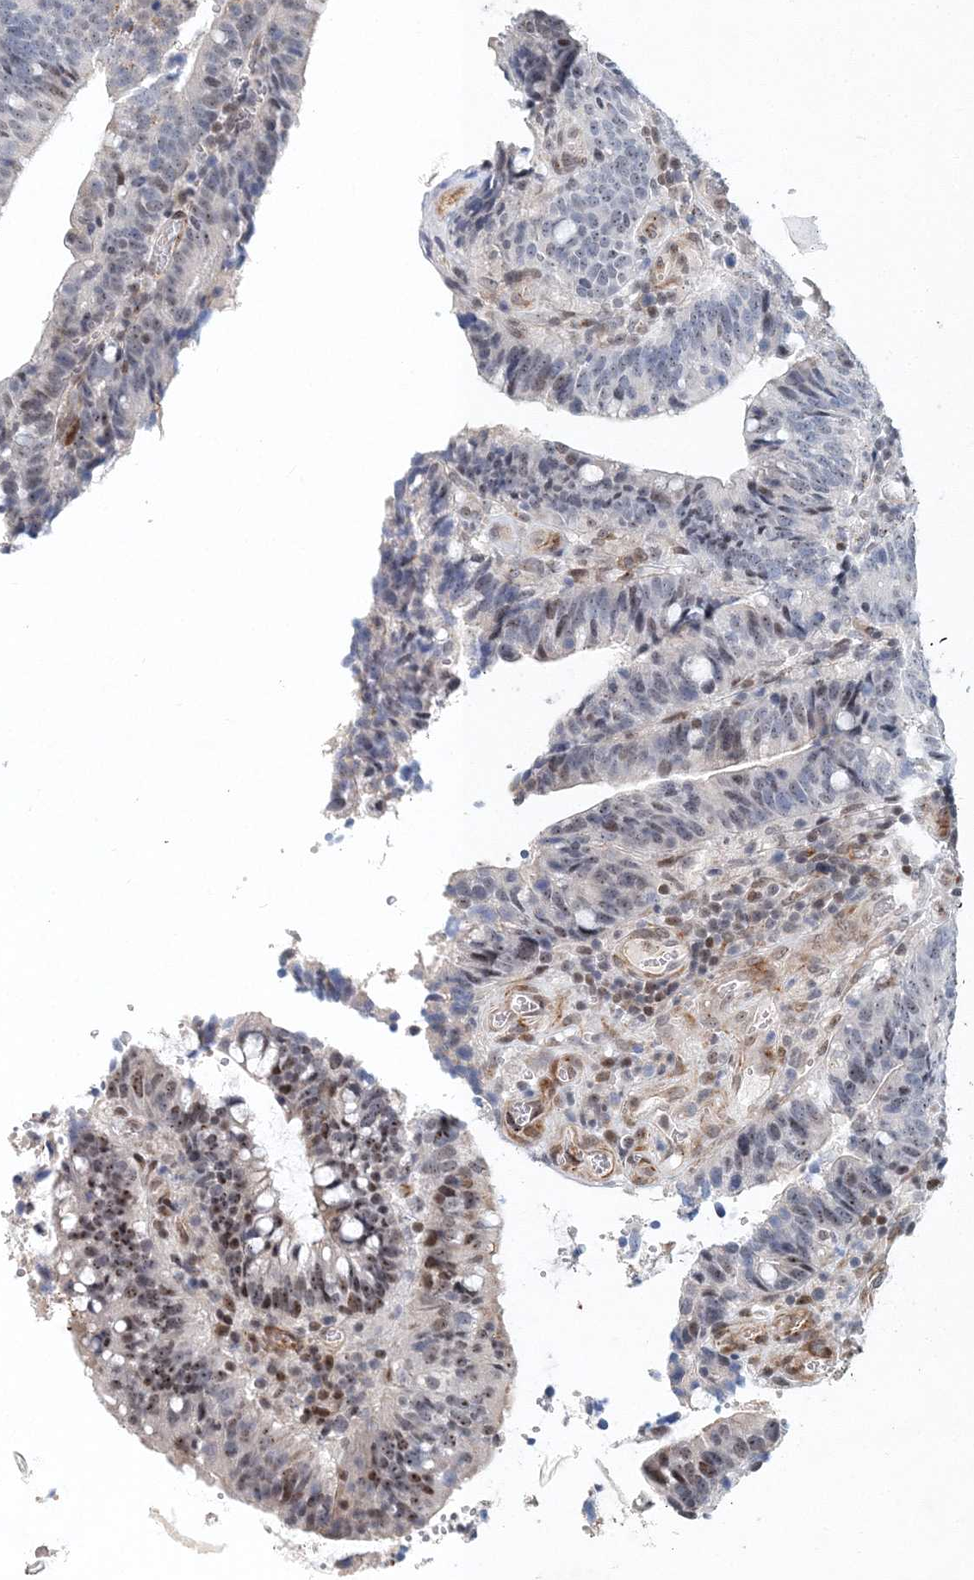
{"staining": {"intensity": "moderate", "quantity": "25%-75%", "location": "nuclear"}, "tissue": "colorectal cancer", "cell_type": "Tumor cells", "image_type": "cancer", "snomed": [{"axis": "morphology", "description": "Adenocarcinoma, NOS"}, {"axis": "topography", "description": "Colon"}], "caption": "High-power microscopy captured an IHC histopathology image of colorectal cancer, revealing moderate nuclear expression in approximately 25%-75% of tumor cells. (DAB (3,3'-diaminobenzidine) IHC with brightfield microscopy, high magnification).", "gene": "UIMC1", "patient": {"sex": "female", "age": 66}}